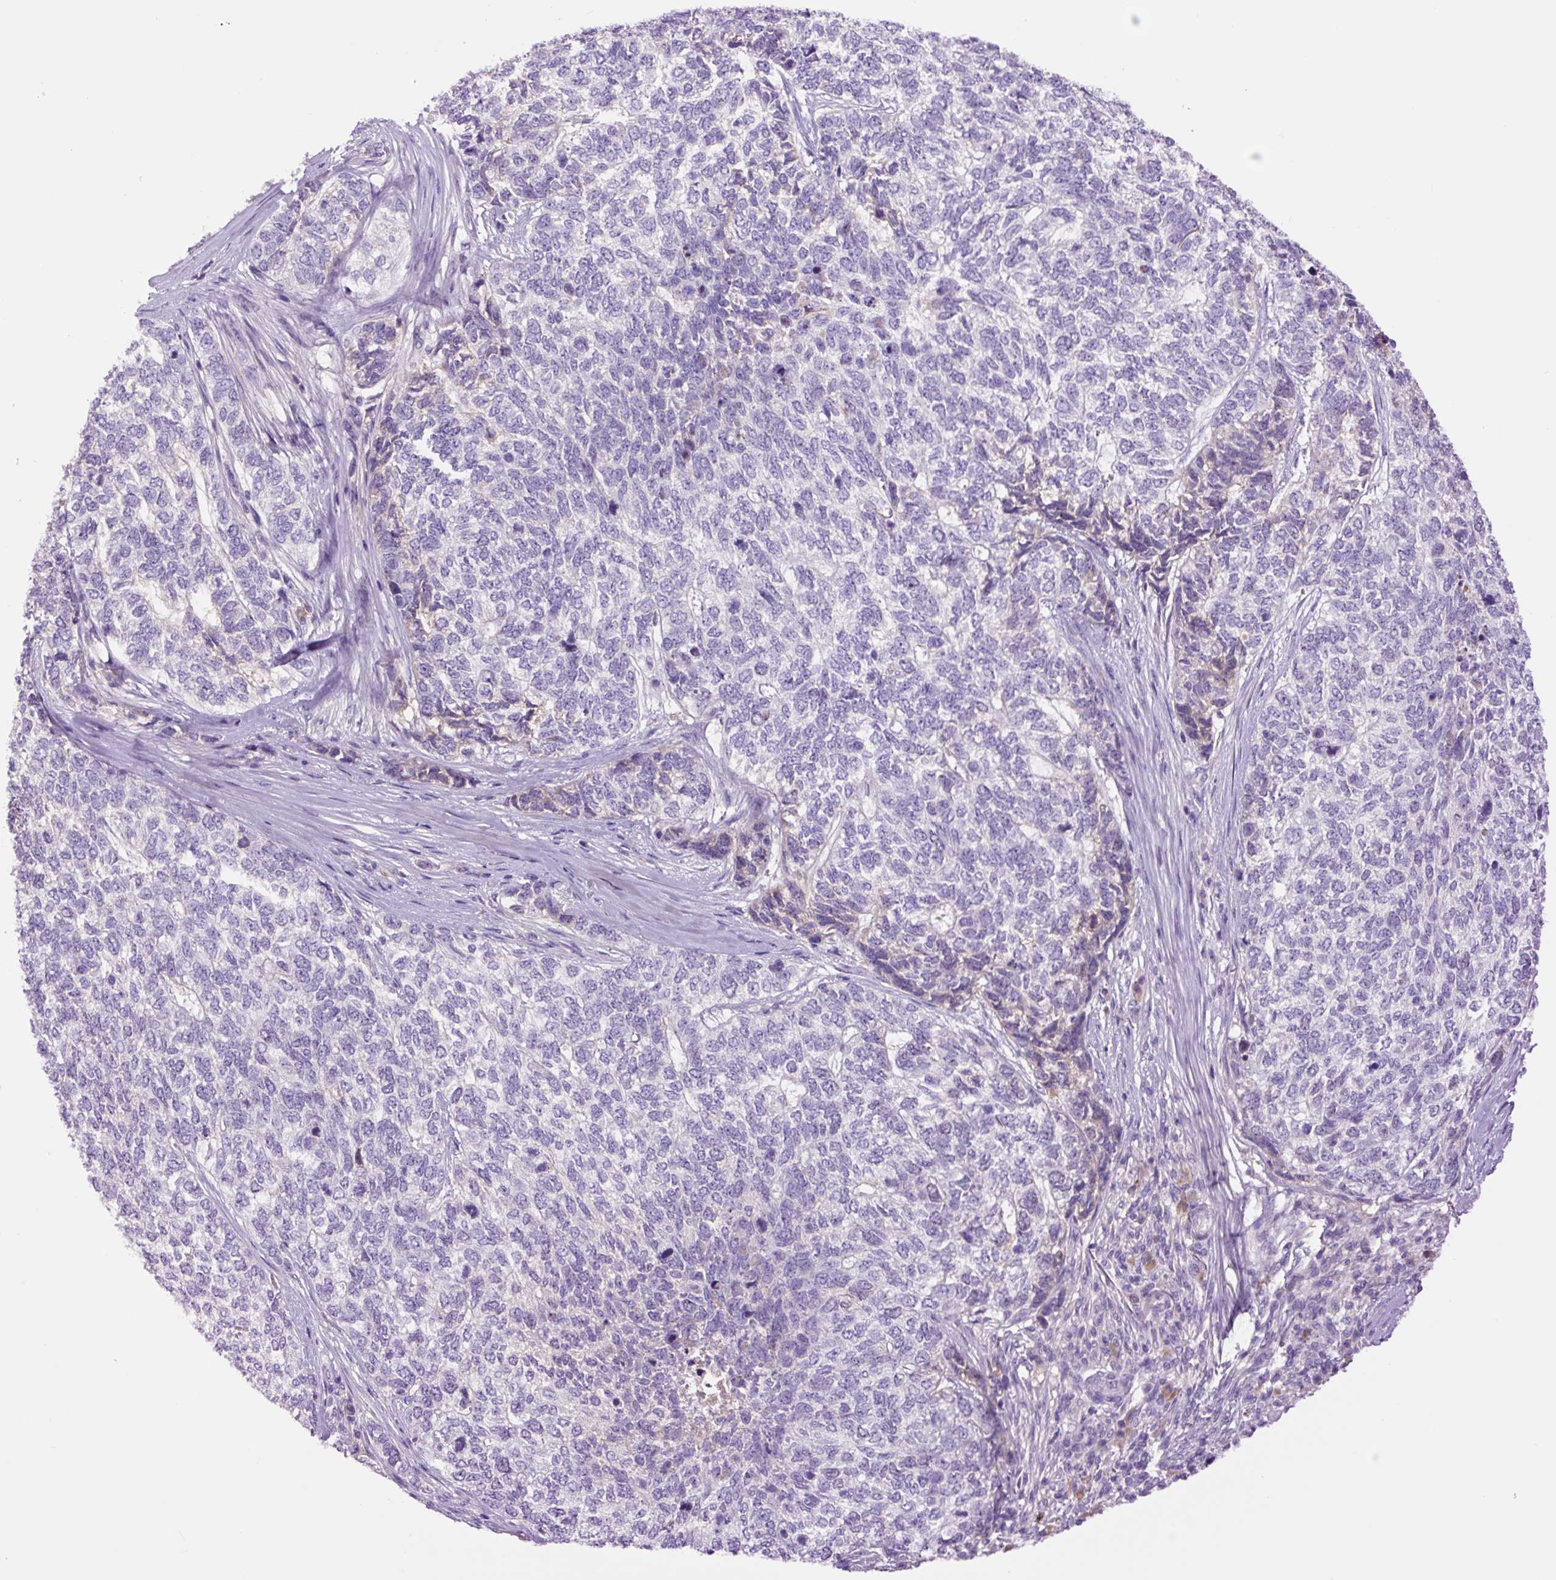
{"staining": {"intensity": "negative", "quantity": "none", "location": "none"}, "tissue": "skin cancer", "cell_type": "Tumor cells", "image_type": "cancer", "snomed": [{"axis": "morphology", "description": "Basal cell carcinoma"}, {"axis": "topography", "description": "Skin"}], "caption": "Skin basal cell carcinoma was stained to show a protein in brown. There is no significant positivity in tumor cells.", "gene": "DPPA4", "patient": {"sex": "female", "age": 65}}